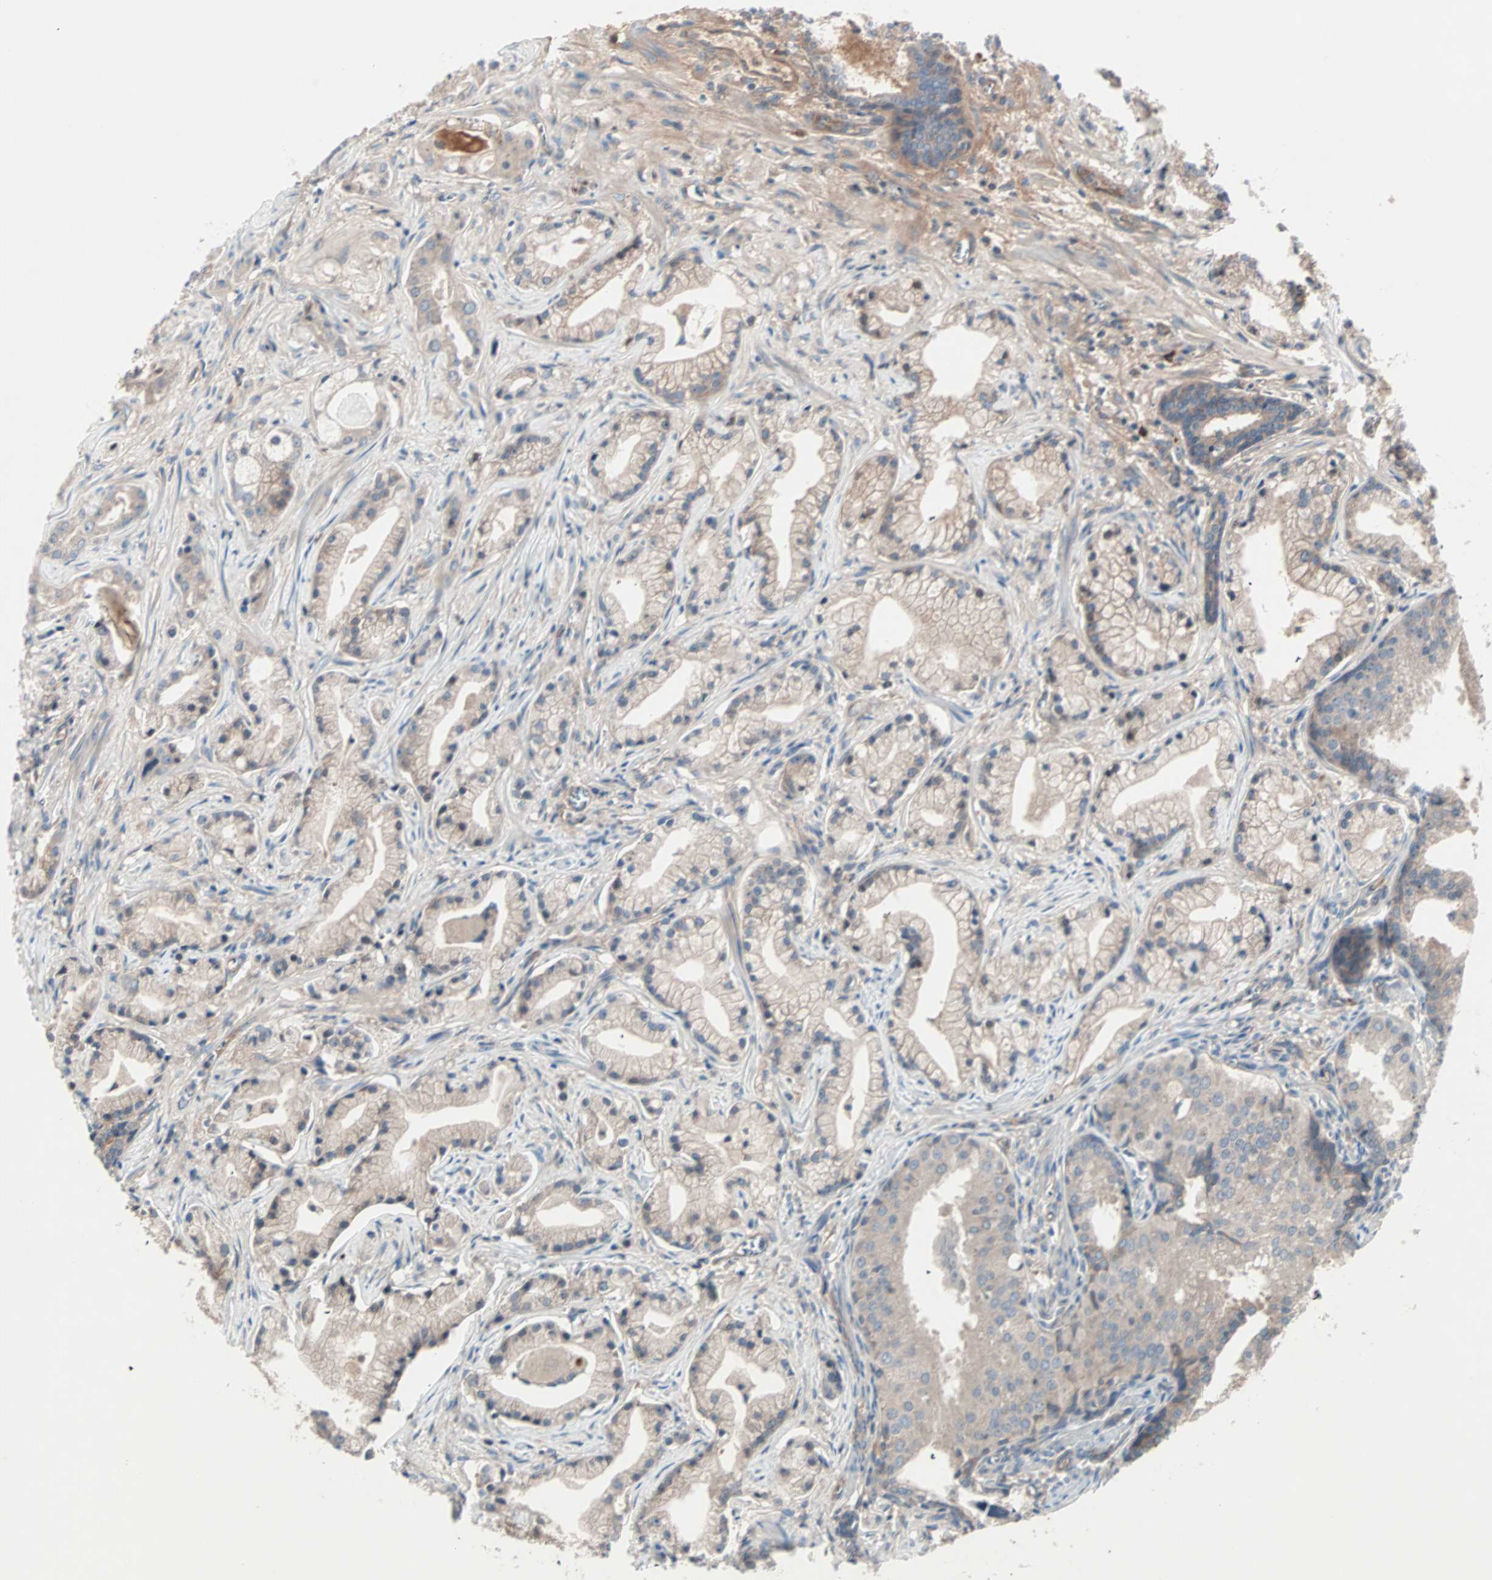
{"staining": {"intensity": "weak", "quantity": ">75%", "location": "cytoplasmic/membranous"}, "tissue": "prostate cancer", "cell_type": "Tumor cells", "image_type": "cancer", "snomed": [{"axis": "morphology", "description": "Adenocarcinoma, Low grade"}, {"axis": "topography", "description": "Prostate"}], "caption": "Weak cytoplasmic/membranous protein staining is present in approximately >75% of tumor cells in prostate adenocarcinoma (low-grade). The staining was performed using DAB (3,3'-diaminobenzidine) to visualize the protein expression in brown, while the nuclei were stained in blue with hematoxylin (Magnification: 20x).", "gene": "CAD", "patient": {"sex": "male", "age": 59}}